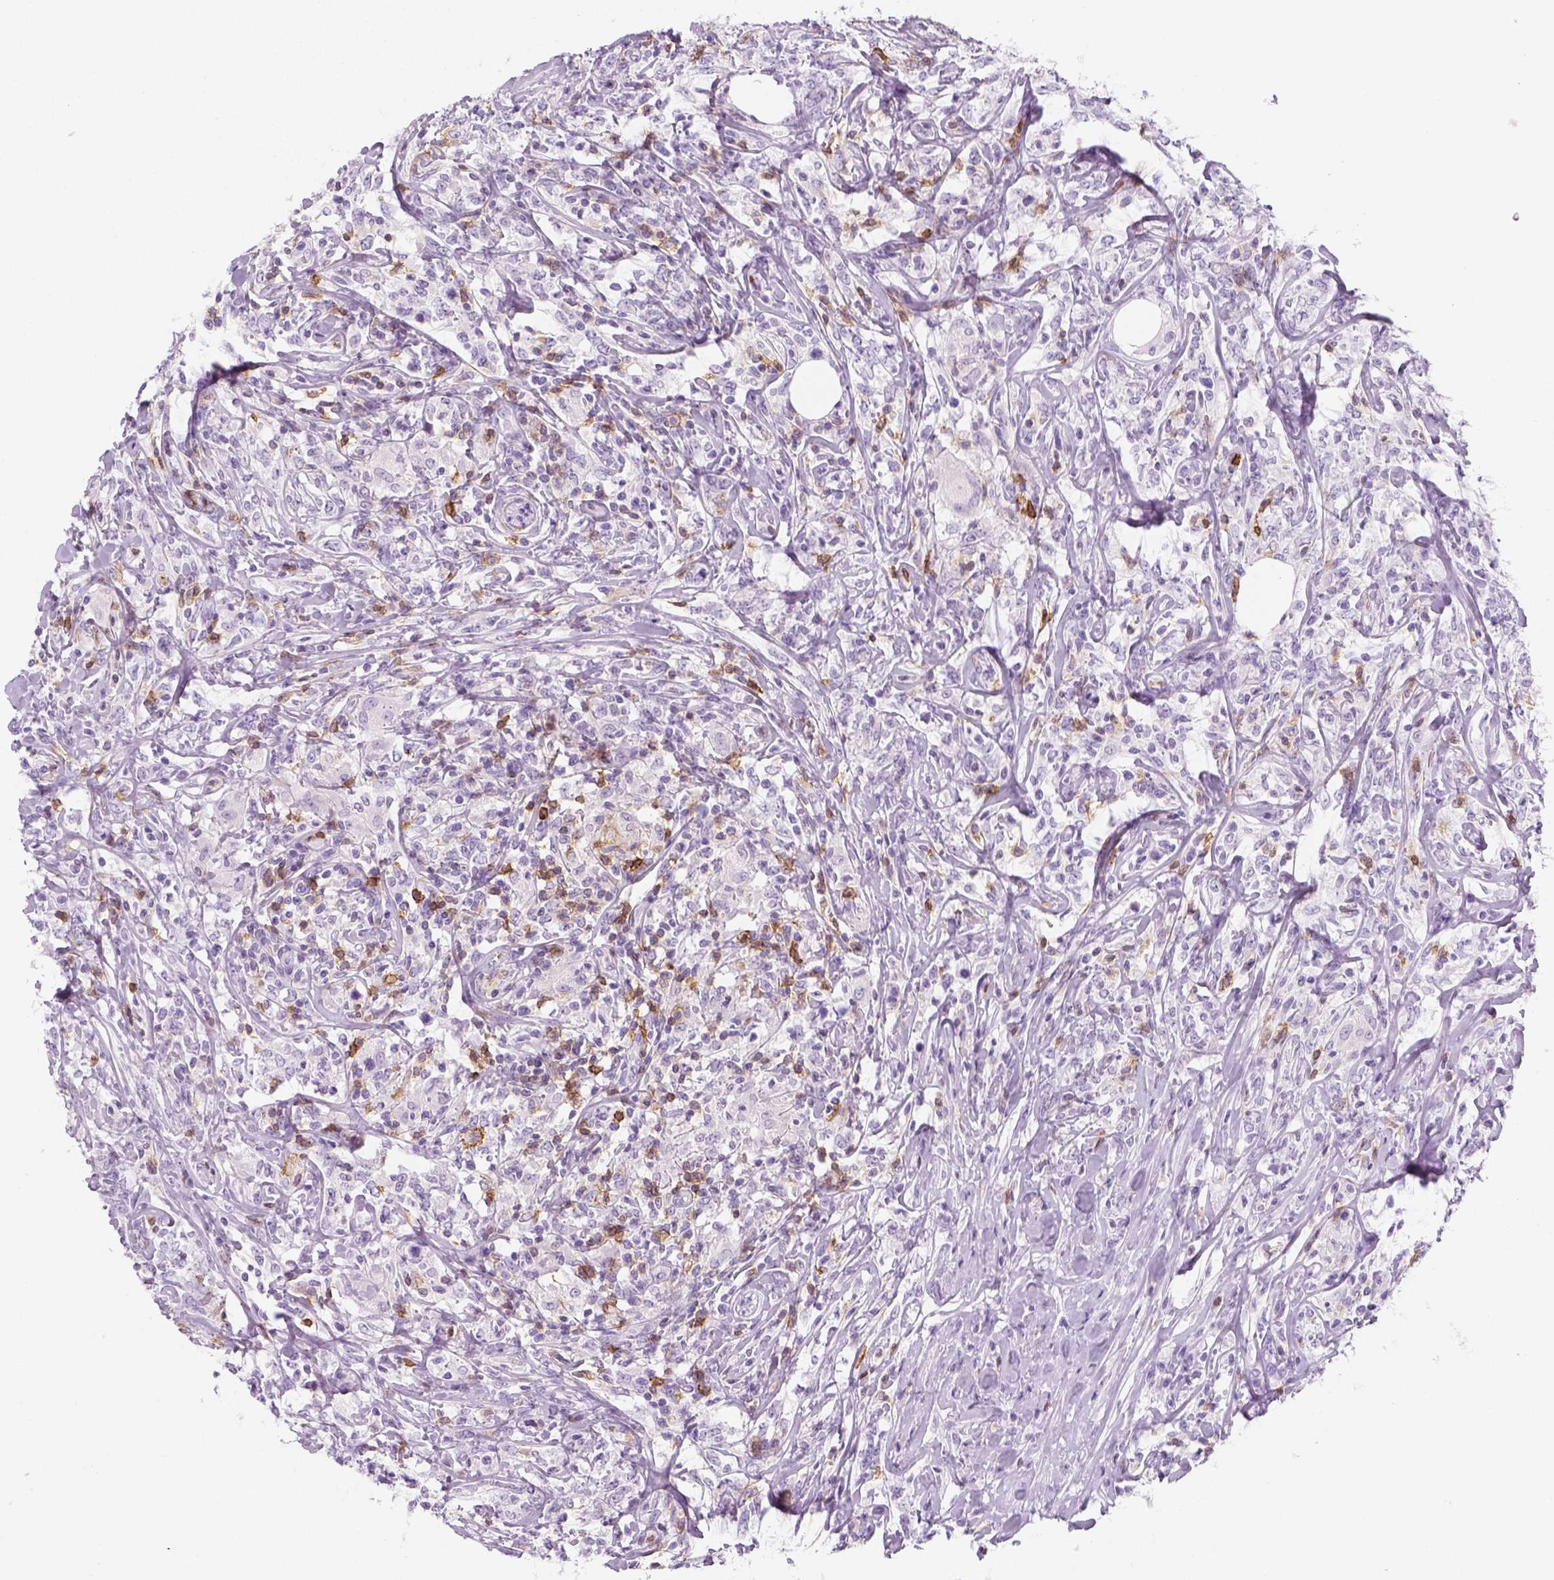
{"staining": {"intensity": "negative", "quantity": "none", "location": "none"}, "tissue": "lymphoma", "cell_type": "Tumor cells", "image_type": "cancer", "snomed": [{"axis": "morphology", "description": "Malignant lymphoma, non-Hodgkin's type, High grade"}, {"axis": "topography", "description": "Lymph node"}], "caption": "The immunohistochemistry micrograph has no significant positivity in tumor cells of malignant lymphoma, non-Hodgkin's type (high-grade) tissue. (Immunohistochemistry (ihc), brightfield microscopy, high magnification).", "gene": "AQP3", "patient": {"sex": "female", "age": 84}}